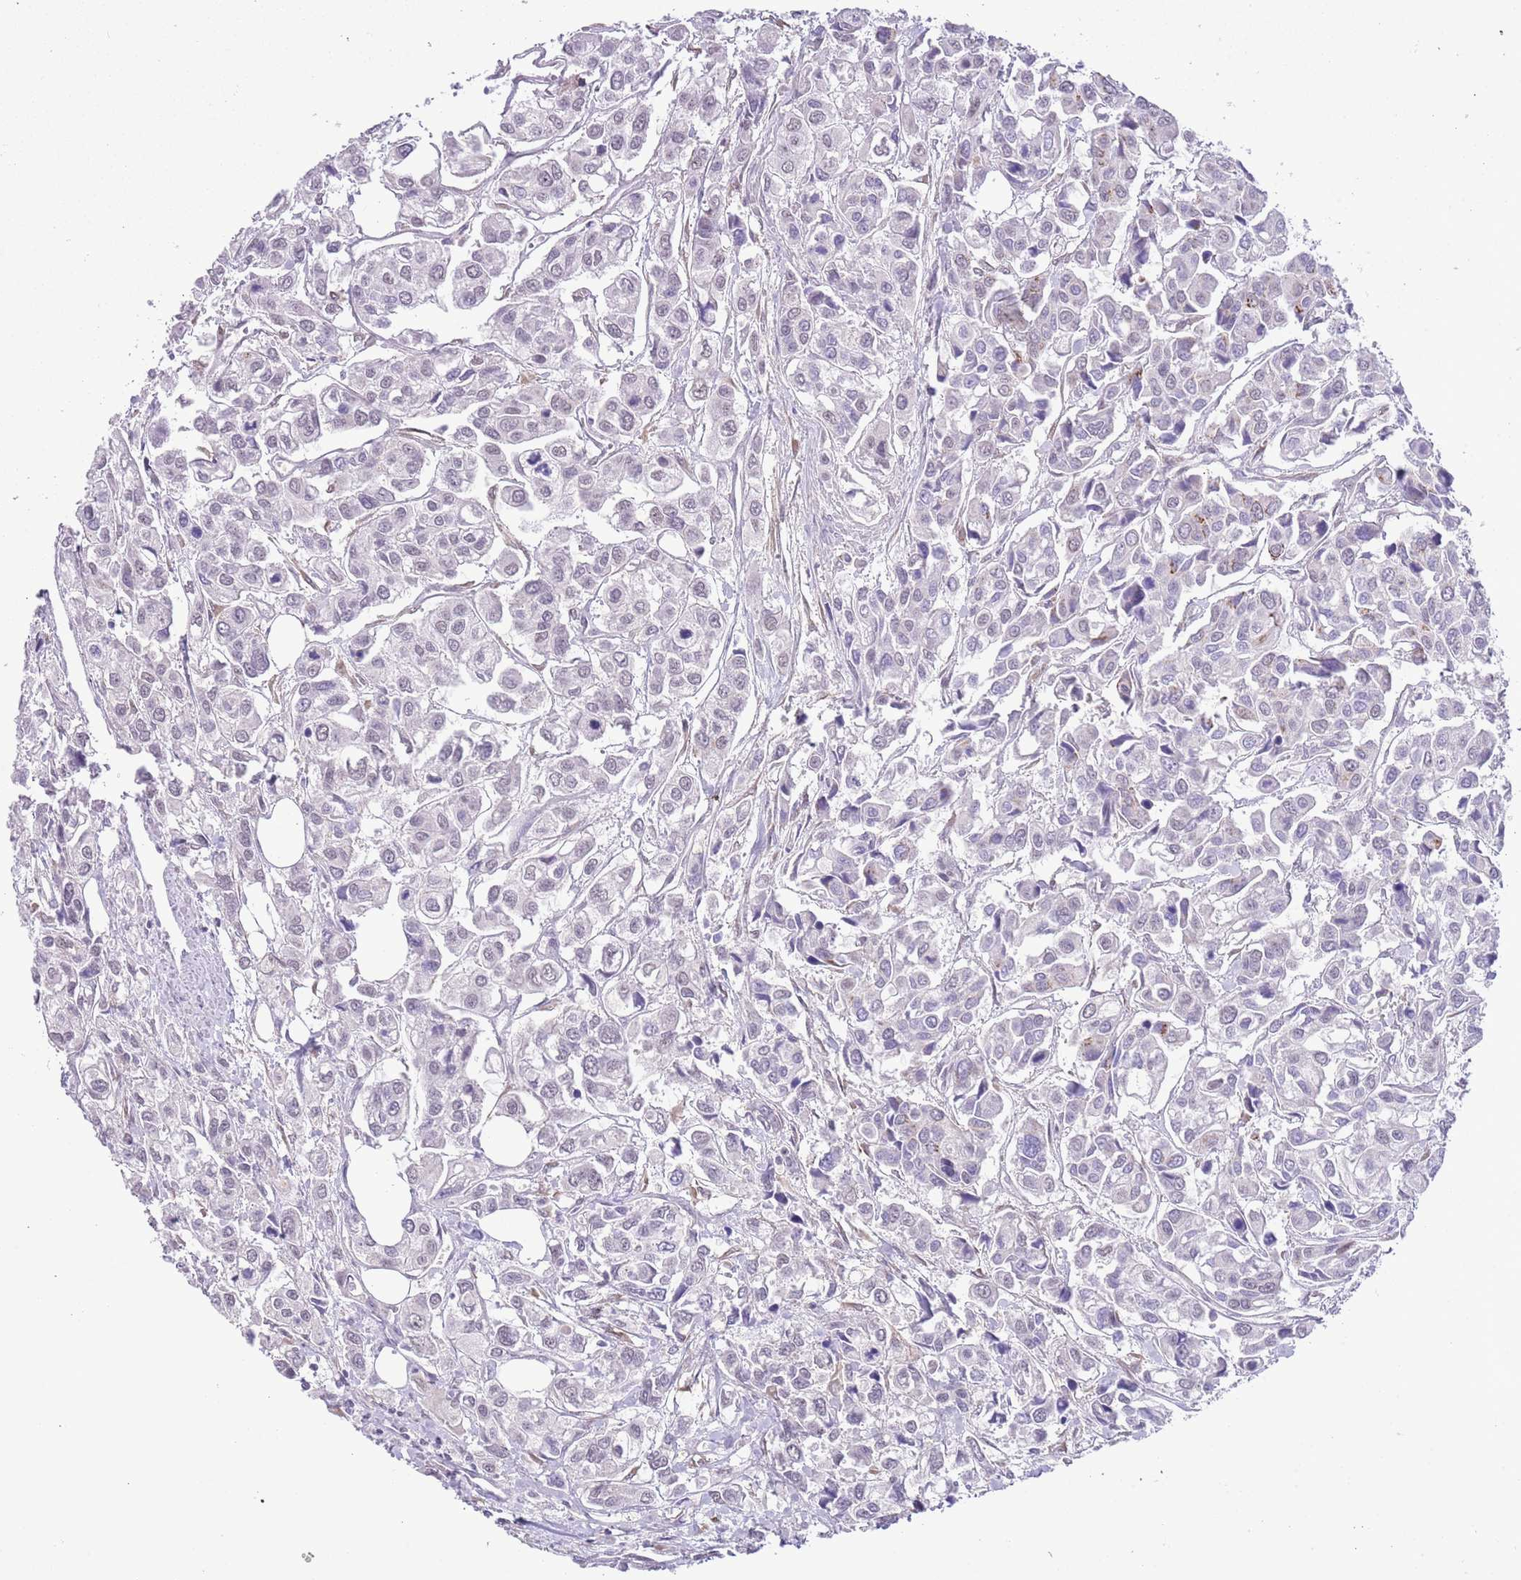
{"staining": {"intensity": "negative", "quantity": "none", "location": "none"}, "tissue": "urothelial cancer", "cell_type": "Tumor cells", "image_type": "cancer", "snomed": [{"axis": "morphology", "description": "Urothelial carcinoma, High grade"}, {"axis": "topography", "description": "Urinary bladder"}], "caption": "Immunohistochemical staining of human urothelial carcinoma (high-grade) shows no significant staining in tumor cells.", "gene": "MIDN", "patient": {"sex": "male", "age": 67}}